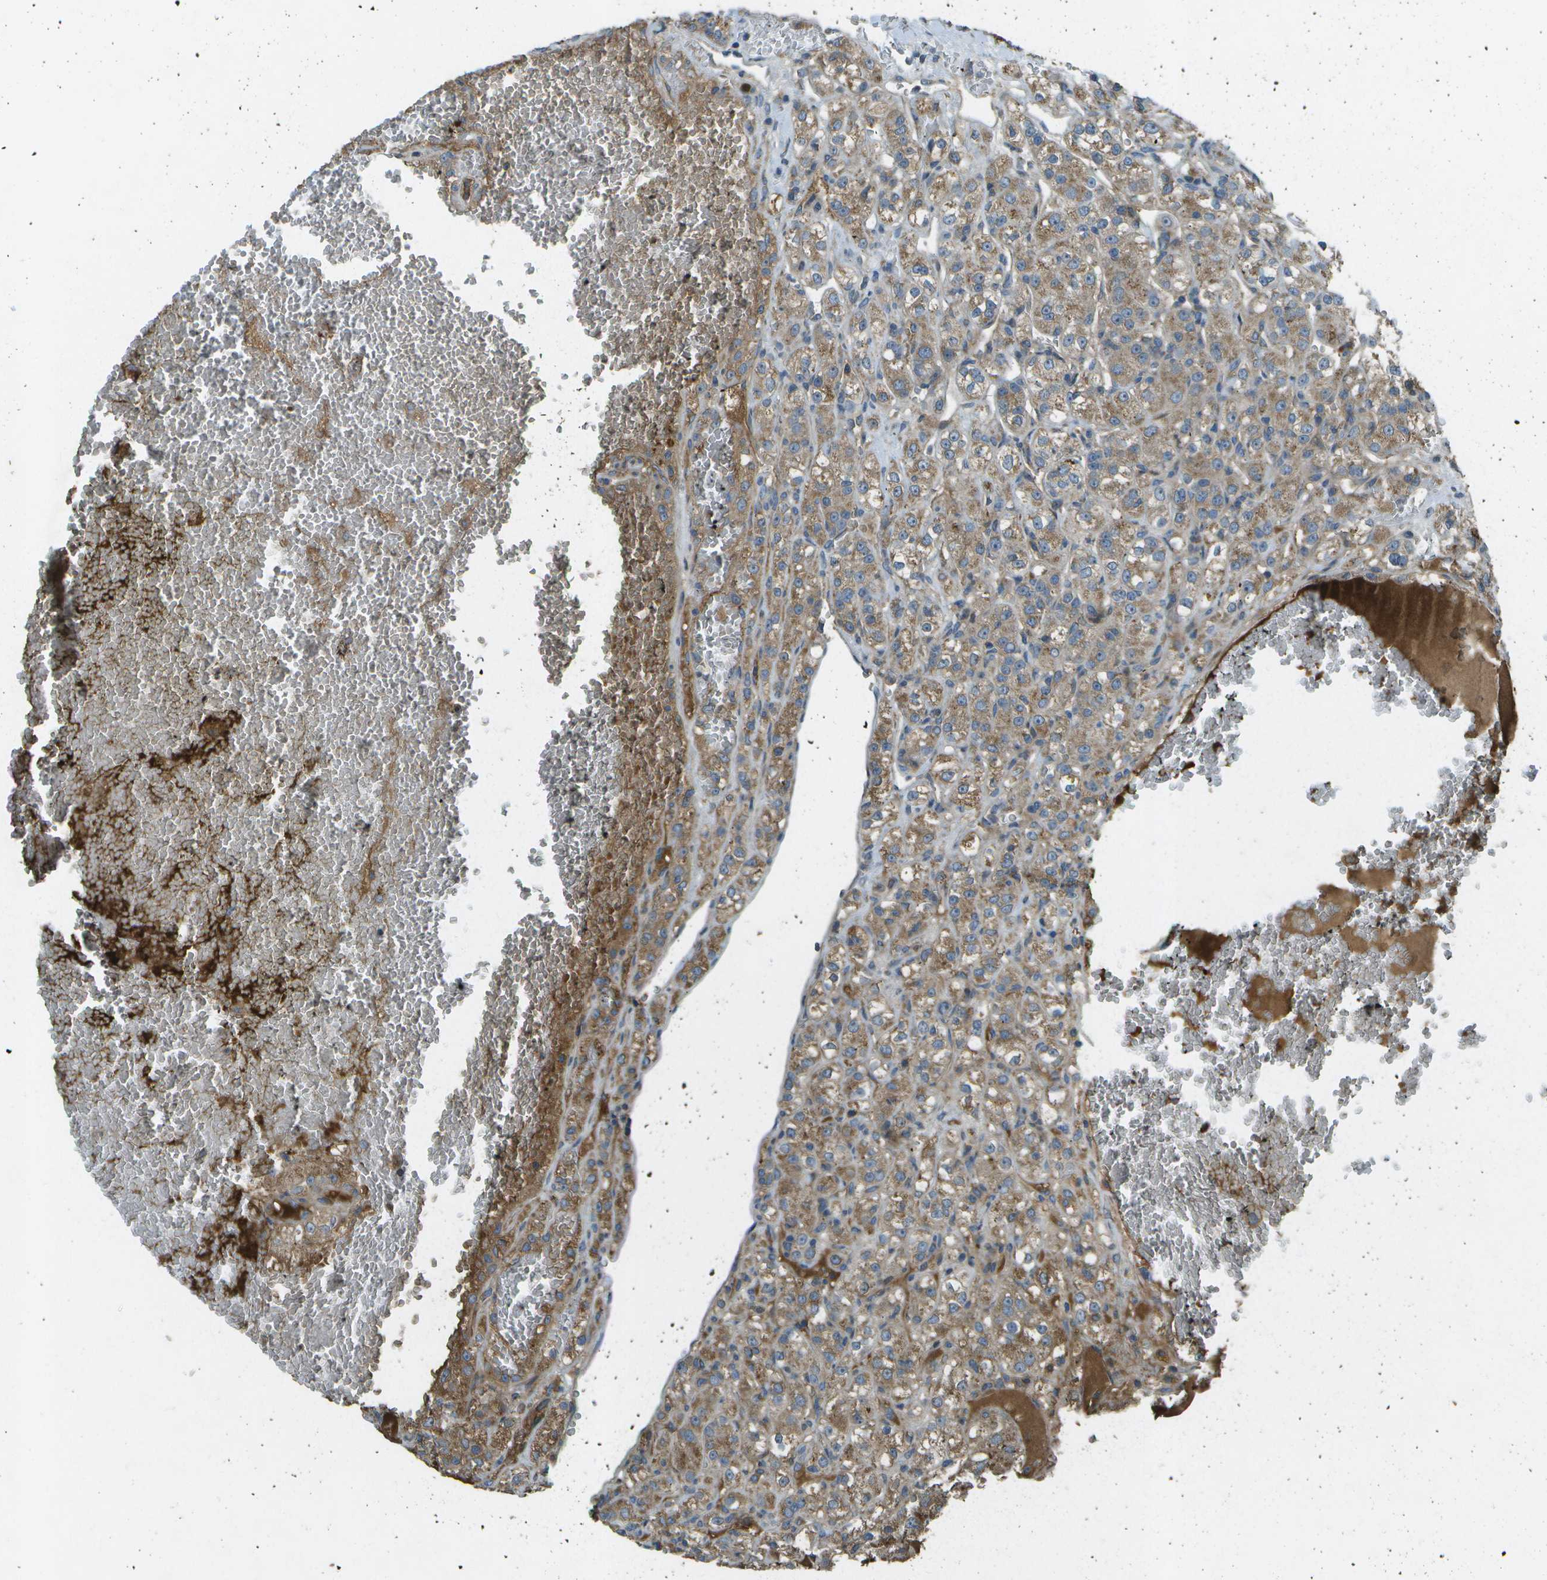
{"staining": {"intensity": "moderate", "quantity": ">75%", "location": "cytoplasmic/membranous"}, "tissue": "renal cancer", "cell_type": "Tumor cells", "image_type": "cancer", "snomed": [{"axis": "morphology", "description": "Normal tissue, NOS"}, {"axis": "morphology", "description": "Adenocarcinoma, NOS"}, {"axis": "topography", "description": "Kidney"}], "caption": "Adenocarcinoma (renal) stained with a protein marker displays moderate staining in tumor cells.", "gene": "PXYLP1", "patient": {"sex": "male", "age": 61}}